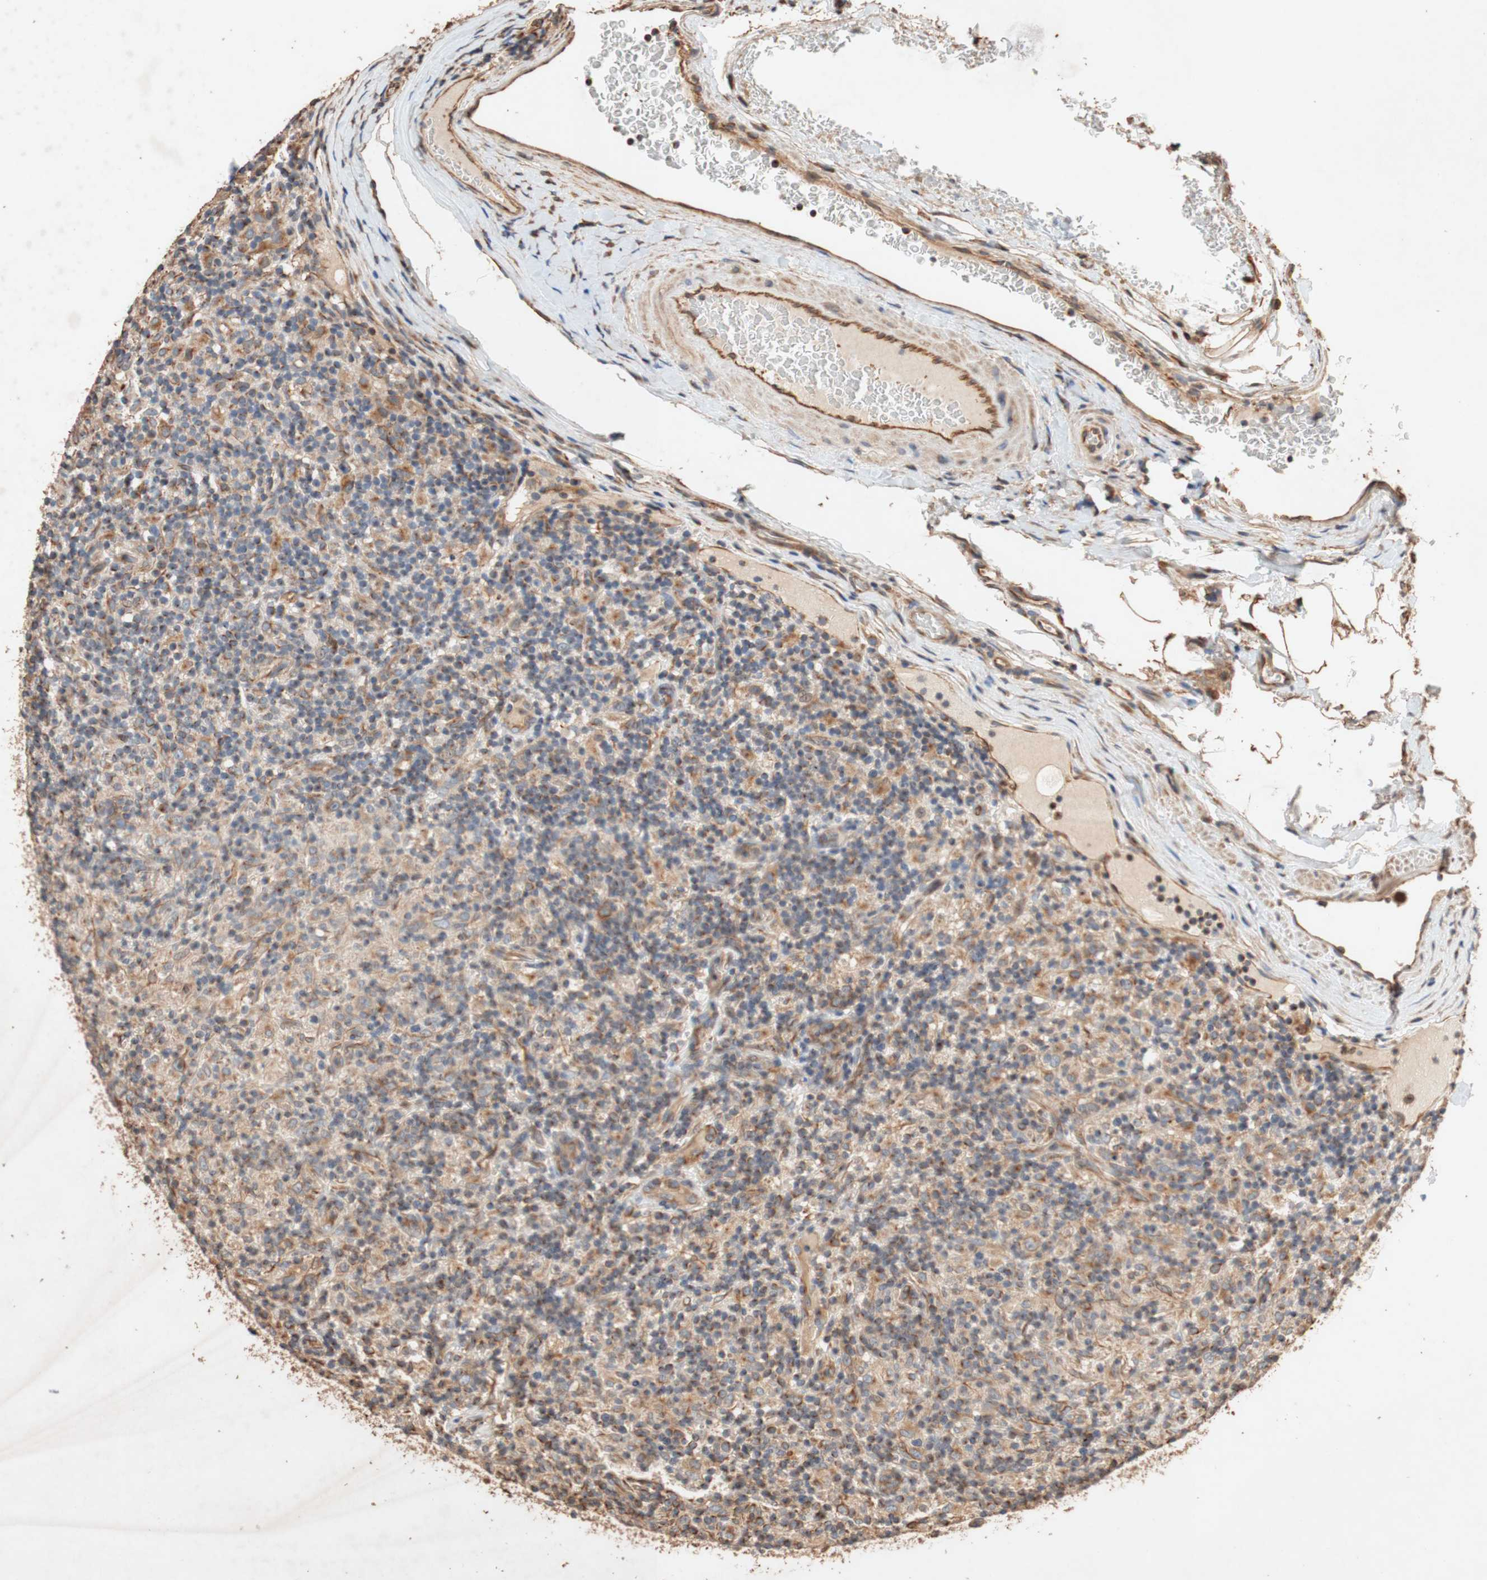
{"staining": {"intensity": "weak", "quantity": "25%-75%", "location": "cytoplasmic/membranous"}, "tissue": "lymphoma", "cell_type": "Tumor cells", "image_type": "cancer", "snomed": [{"axis": "morphology", "description": "Hodgkin's disease, NOS"}, {"axis": "topography", "description": "Lymph node"}], "caption": "Tumor cells display low levels of weak cytoplasmic/membranous staining in approximately 25%-75% of cells in human lymphoma.", "gene": "TUBB", "patient": {"sex": "male", "age": 70}}